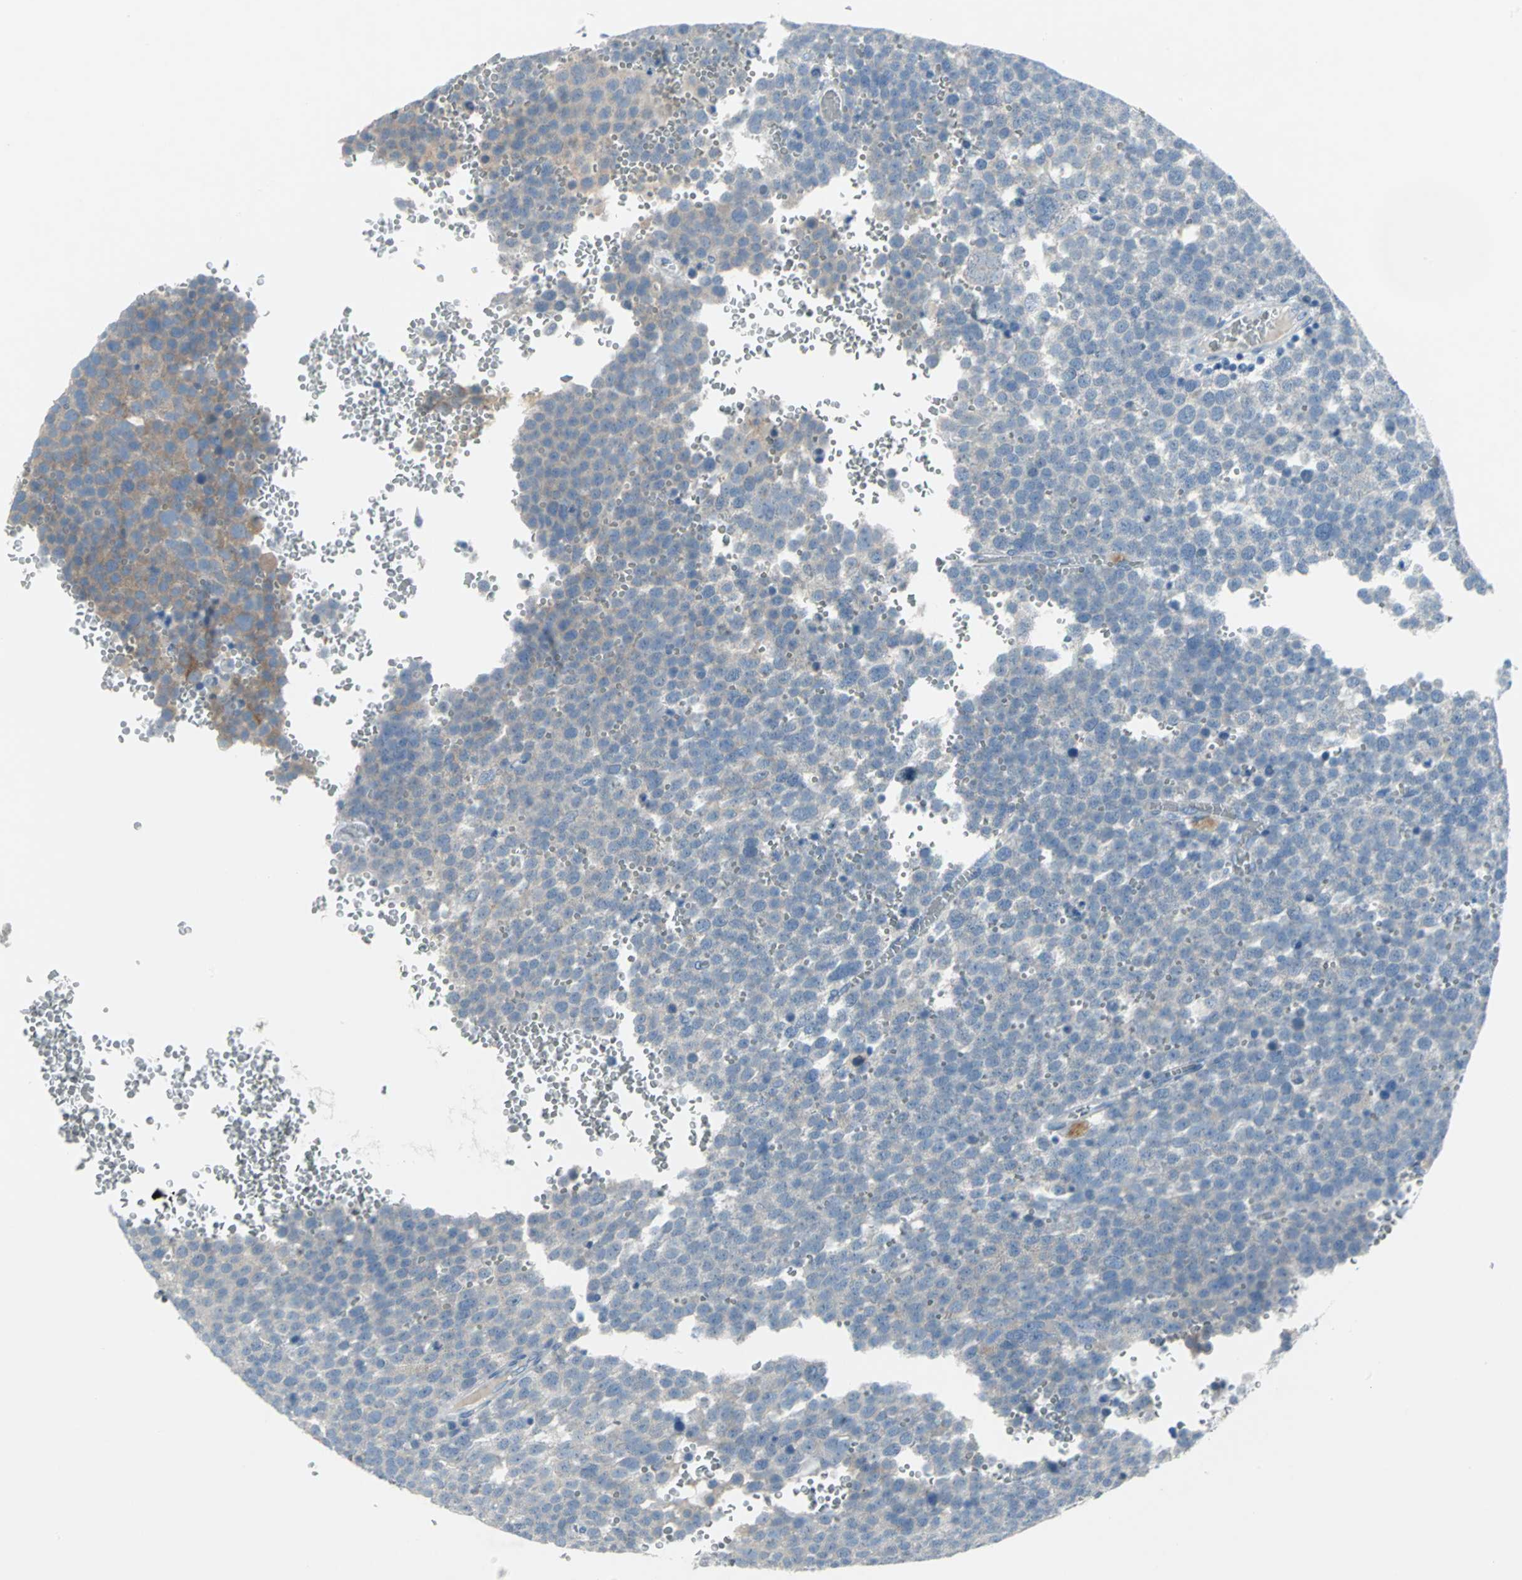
{"staining": {"intensity": "moderate", "quantity": "<25%", "location": "cytoplasmic/membranous"}, "tissue": "testis cancer", "cell_type": "Tumor cells", "image_type": "cancer", "snomed": [{"axis": "morphology", "description": "Seminoma, NOS"}, {"axis": "topography", "description": "Testis"}], "caption": "Moderate cytoplasmic/membranous protein staining is identified in approximately <25% of tumor cells in testis seminoma.", "gene": "PTGDS", "patient": {"sex": "male", "age": 71}}